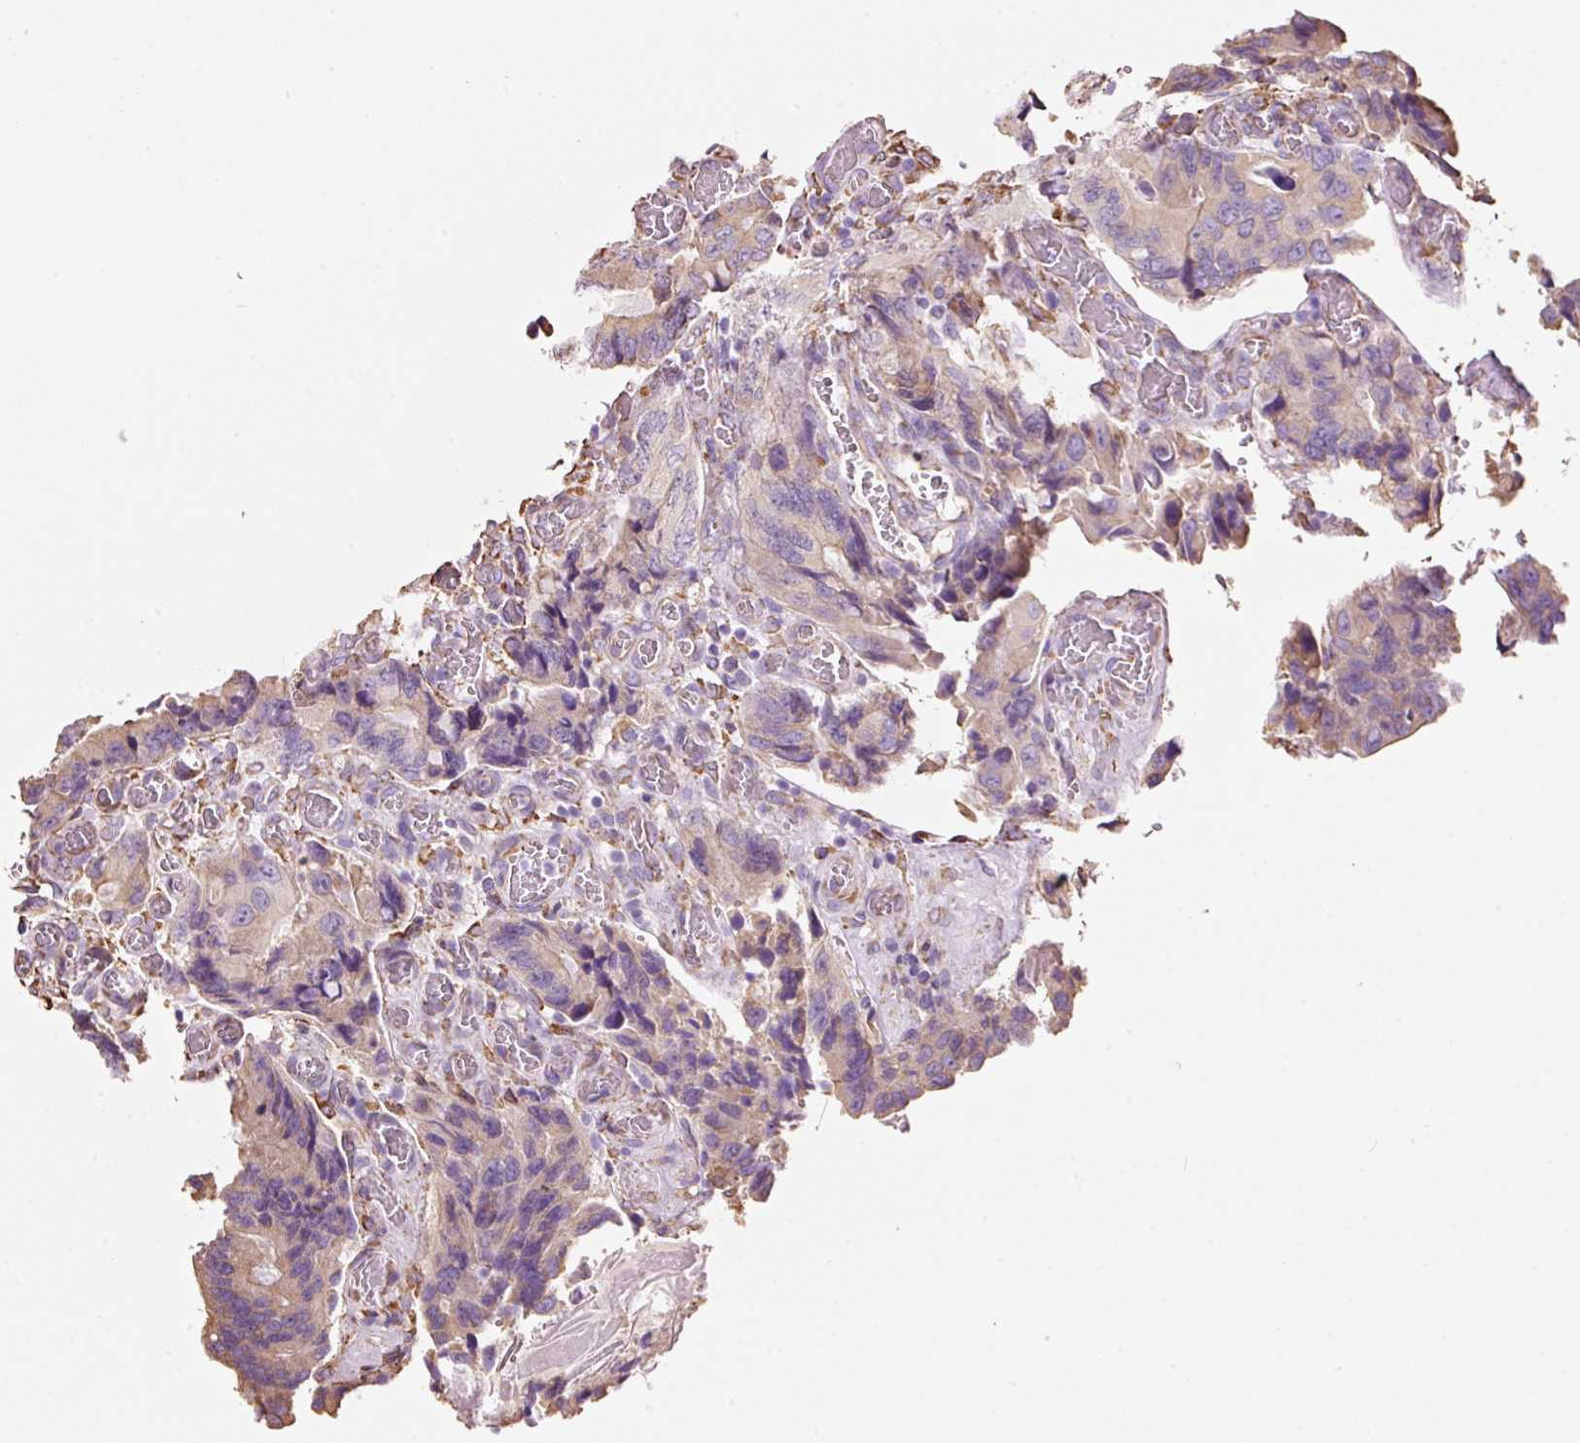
{"staining": {"intensity": "weak", "quantity": ">75%", "location": "cytoplasmic/membranous"}, "tissue": "colorectal cancer", "cell_type": "Tumor cells", "image_type": "cancer", "snomed": [{"axis": "morphology", "description": "Adenocarcinoma, NOS"}, {"axis": "topography", "description": "Colon"}], "caption": "IHC of colorectal cancer exhibits low levels of weak cytoplasmic/membranous positivity in approximately >75% of tumor cells.", "gene": "GCG", "patient": {"sex": "male", "age": 84}}